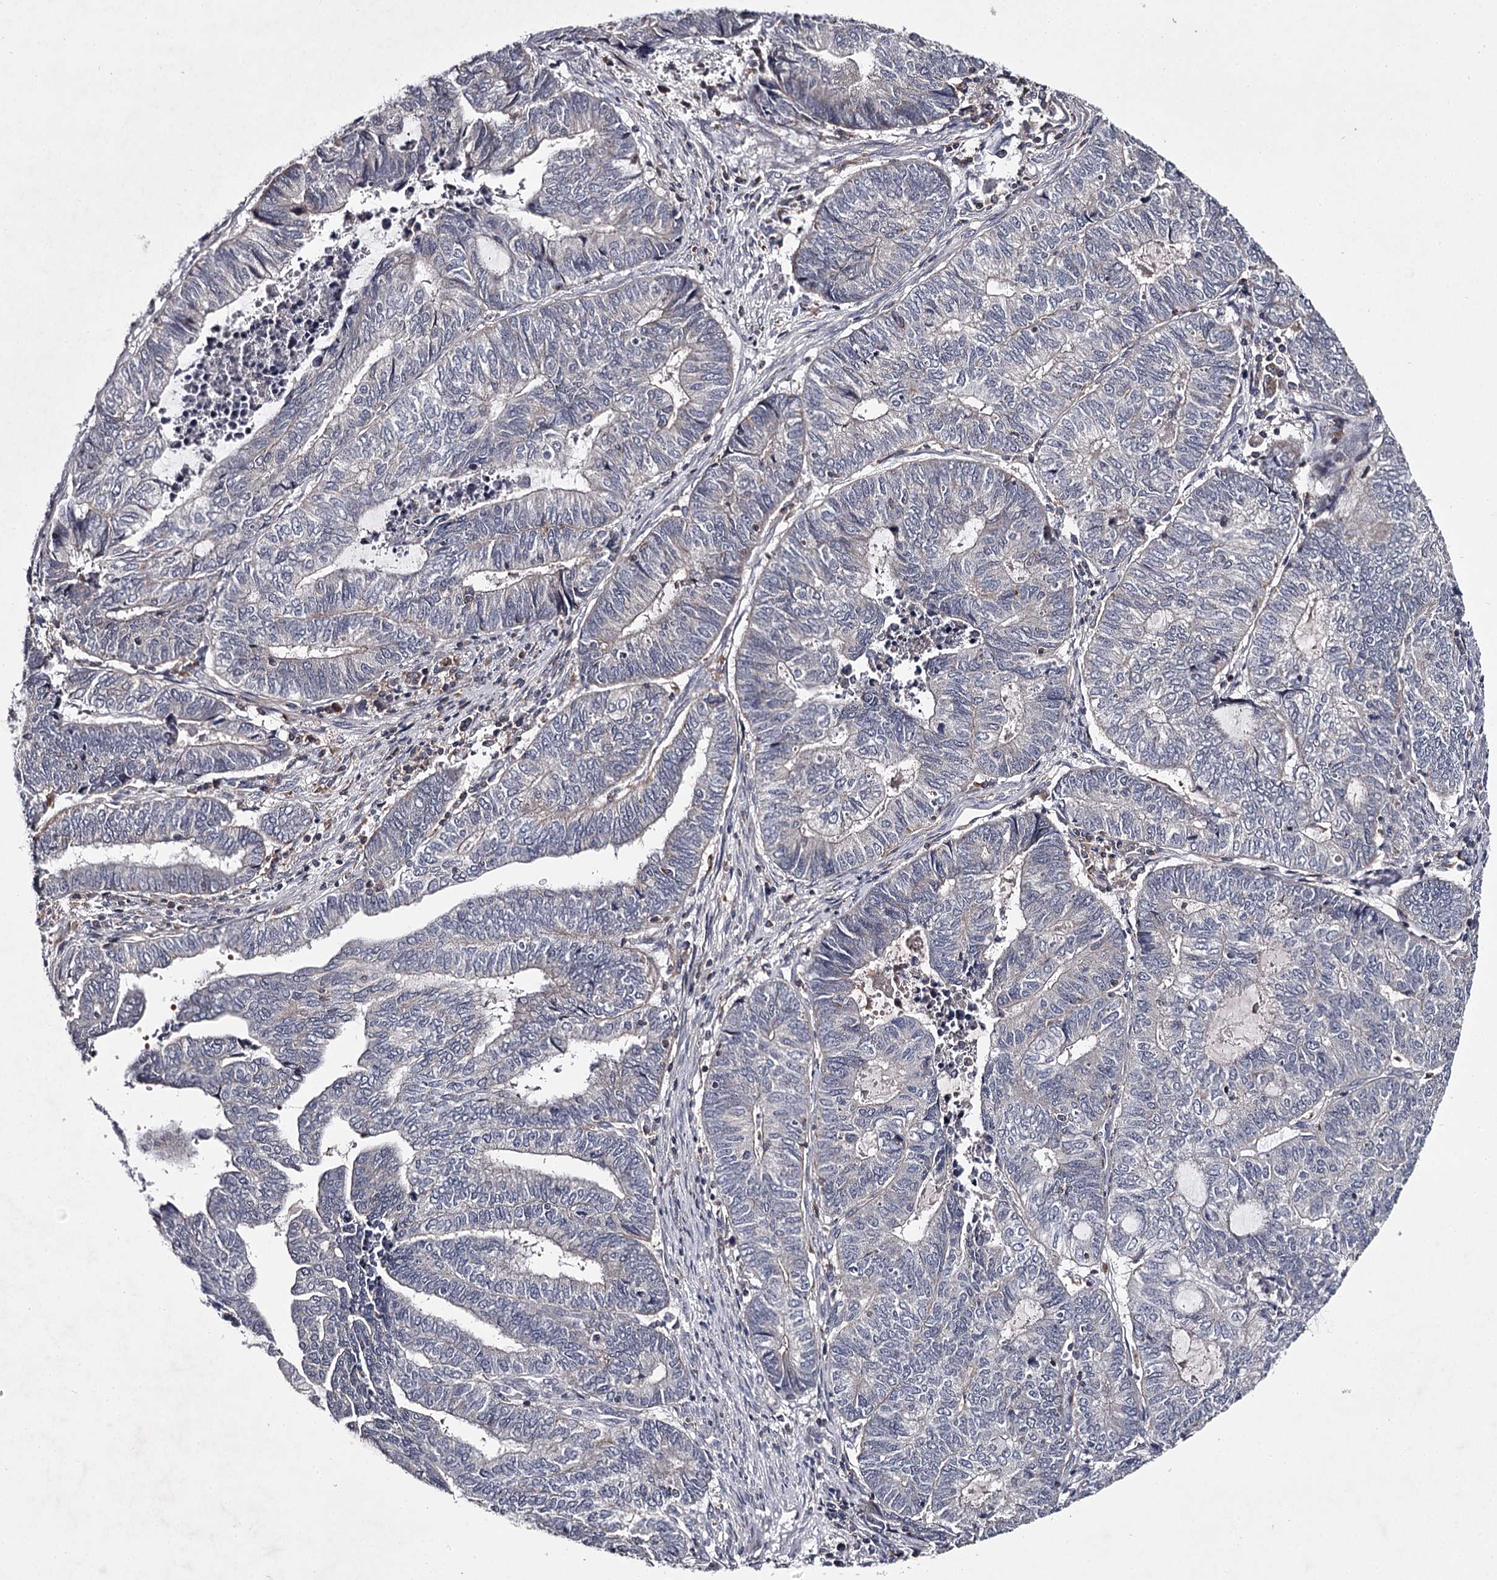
{"staining": {"intensity": "negative", "quantity": "none", "location": "none"}, "tissue": "endometrial cancer", "cell_type": "Tumor cells", "image_type": "cancer", "snomed": [{"axis": "morphology", "description": "Adenocarcinoma, NOS"}, {"axis": "topography", "description": "Uterus"}, {"axis": "topography", "description": "Endometrium"}], "caption": "Immunohistochemistry histopathology image of neoplastic tissue: human endometrial cancer stained with DAB shows no significant protein positivity in tumor cells.", "gene": "RASSF6", "patient": {"sex": "female", "age": 70}}